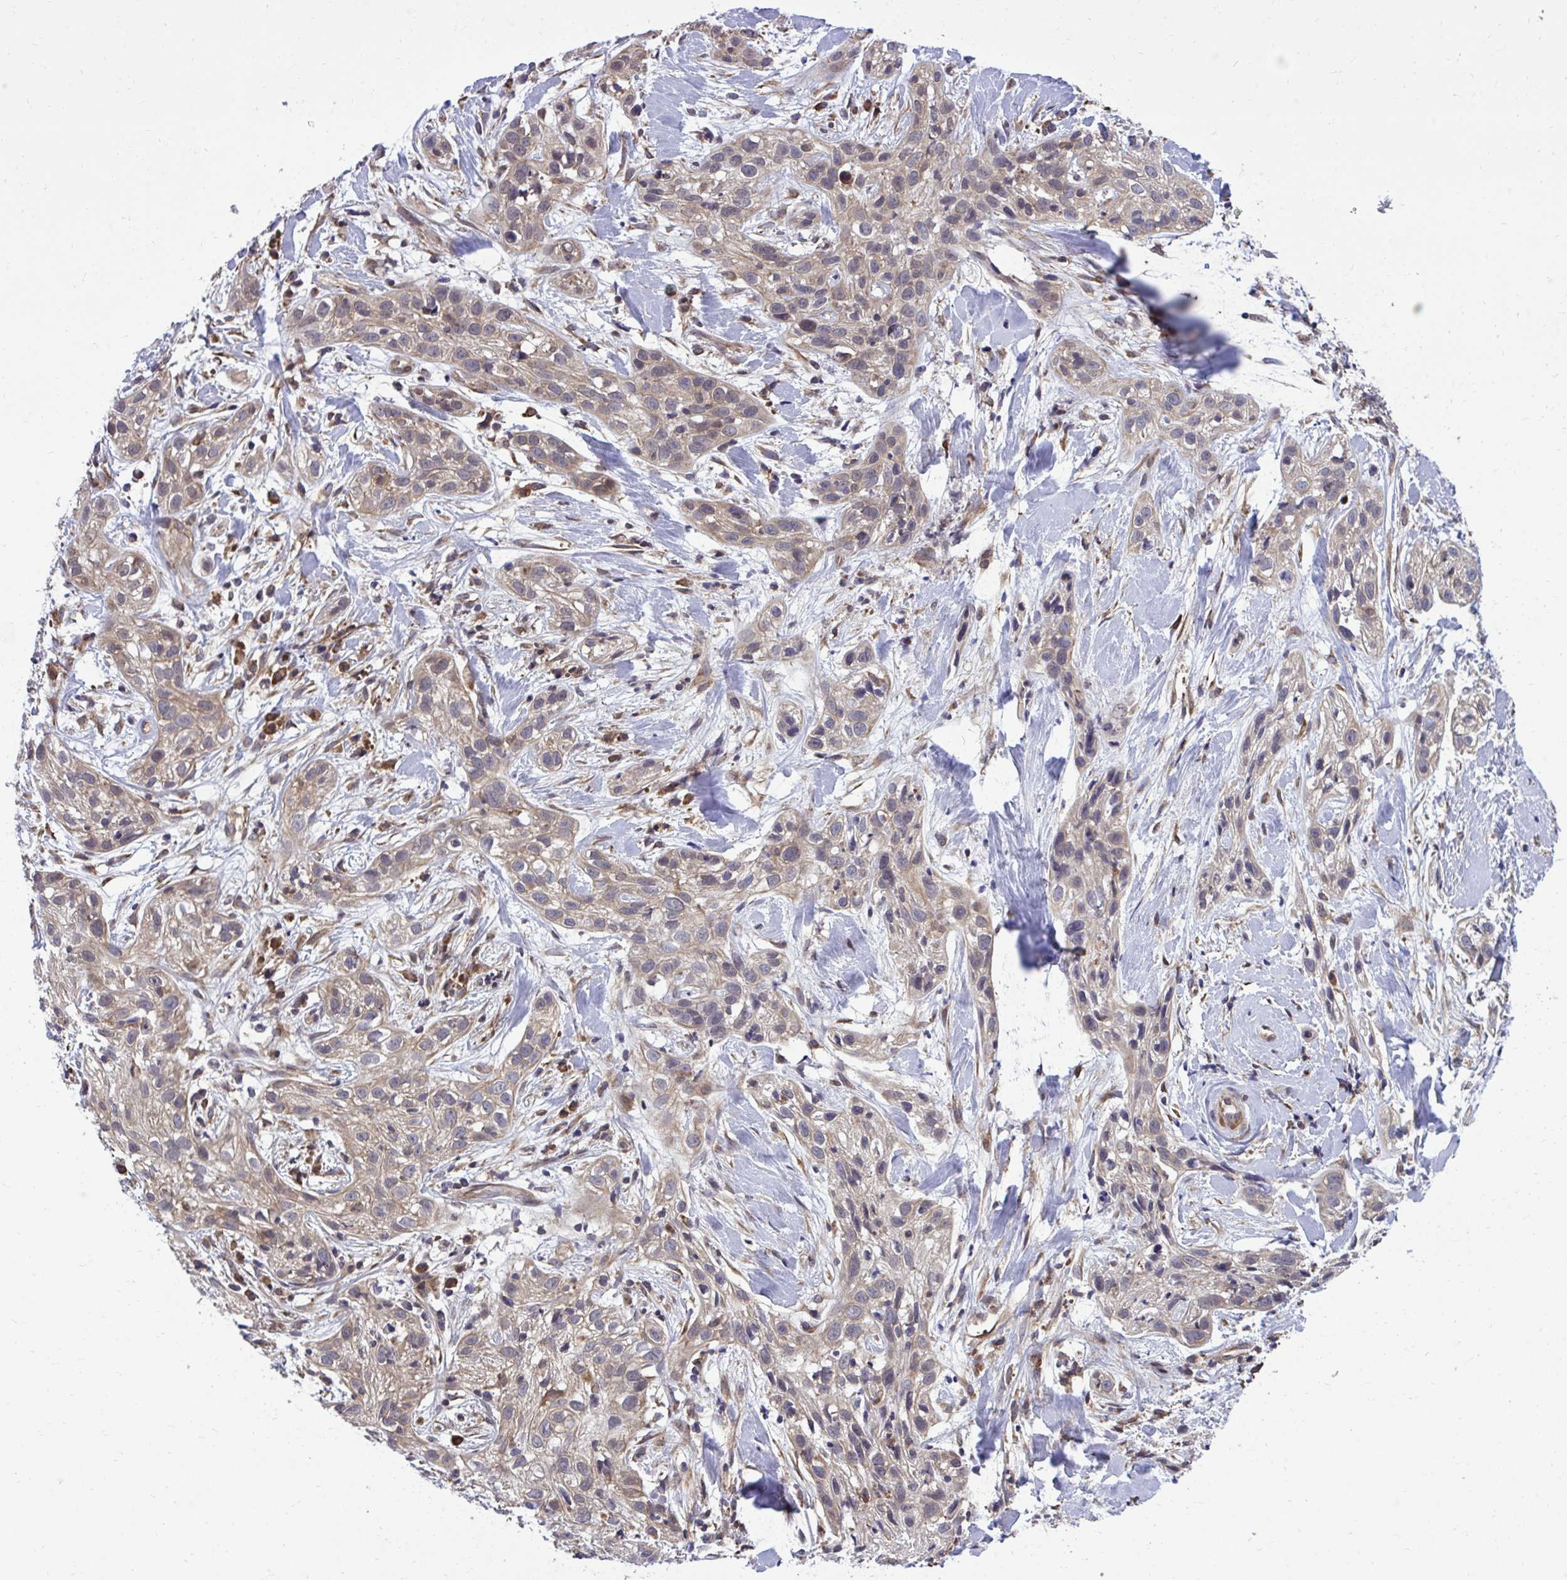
{"staining": {"intensity": "weak", "quantity": "25%-75%", "location": "cytoplasmic/membranous"}, "tissue": "skin cancer", "cell_type": "Tumor cells", "image_type": "cancer", "snomed": [{"axis": "morphology", "description": "Squamous cell carcinoma, NOS"}, {"axis": "topography", "description": "Skin"}], "caption": "DAB (3,3'-diaminobenzidine) immunohistochemical staining of skin cancer (squamous cell carcinoma) demonstrates weak cytoplasmic/membranous protein positivity in about 25%-75% of tumor cells. Nuclei are stained in blue.", "gene": "RPS15", "patient": {"sex": "male", "age": 82}}